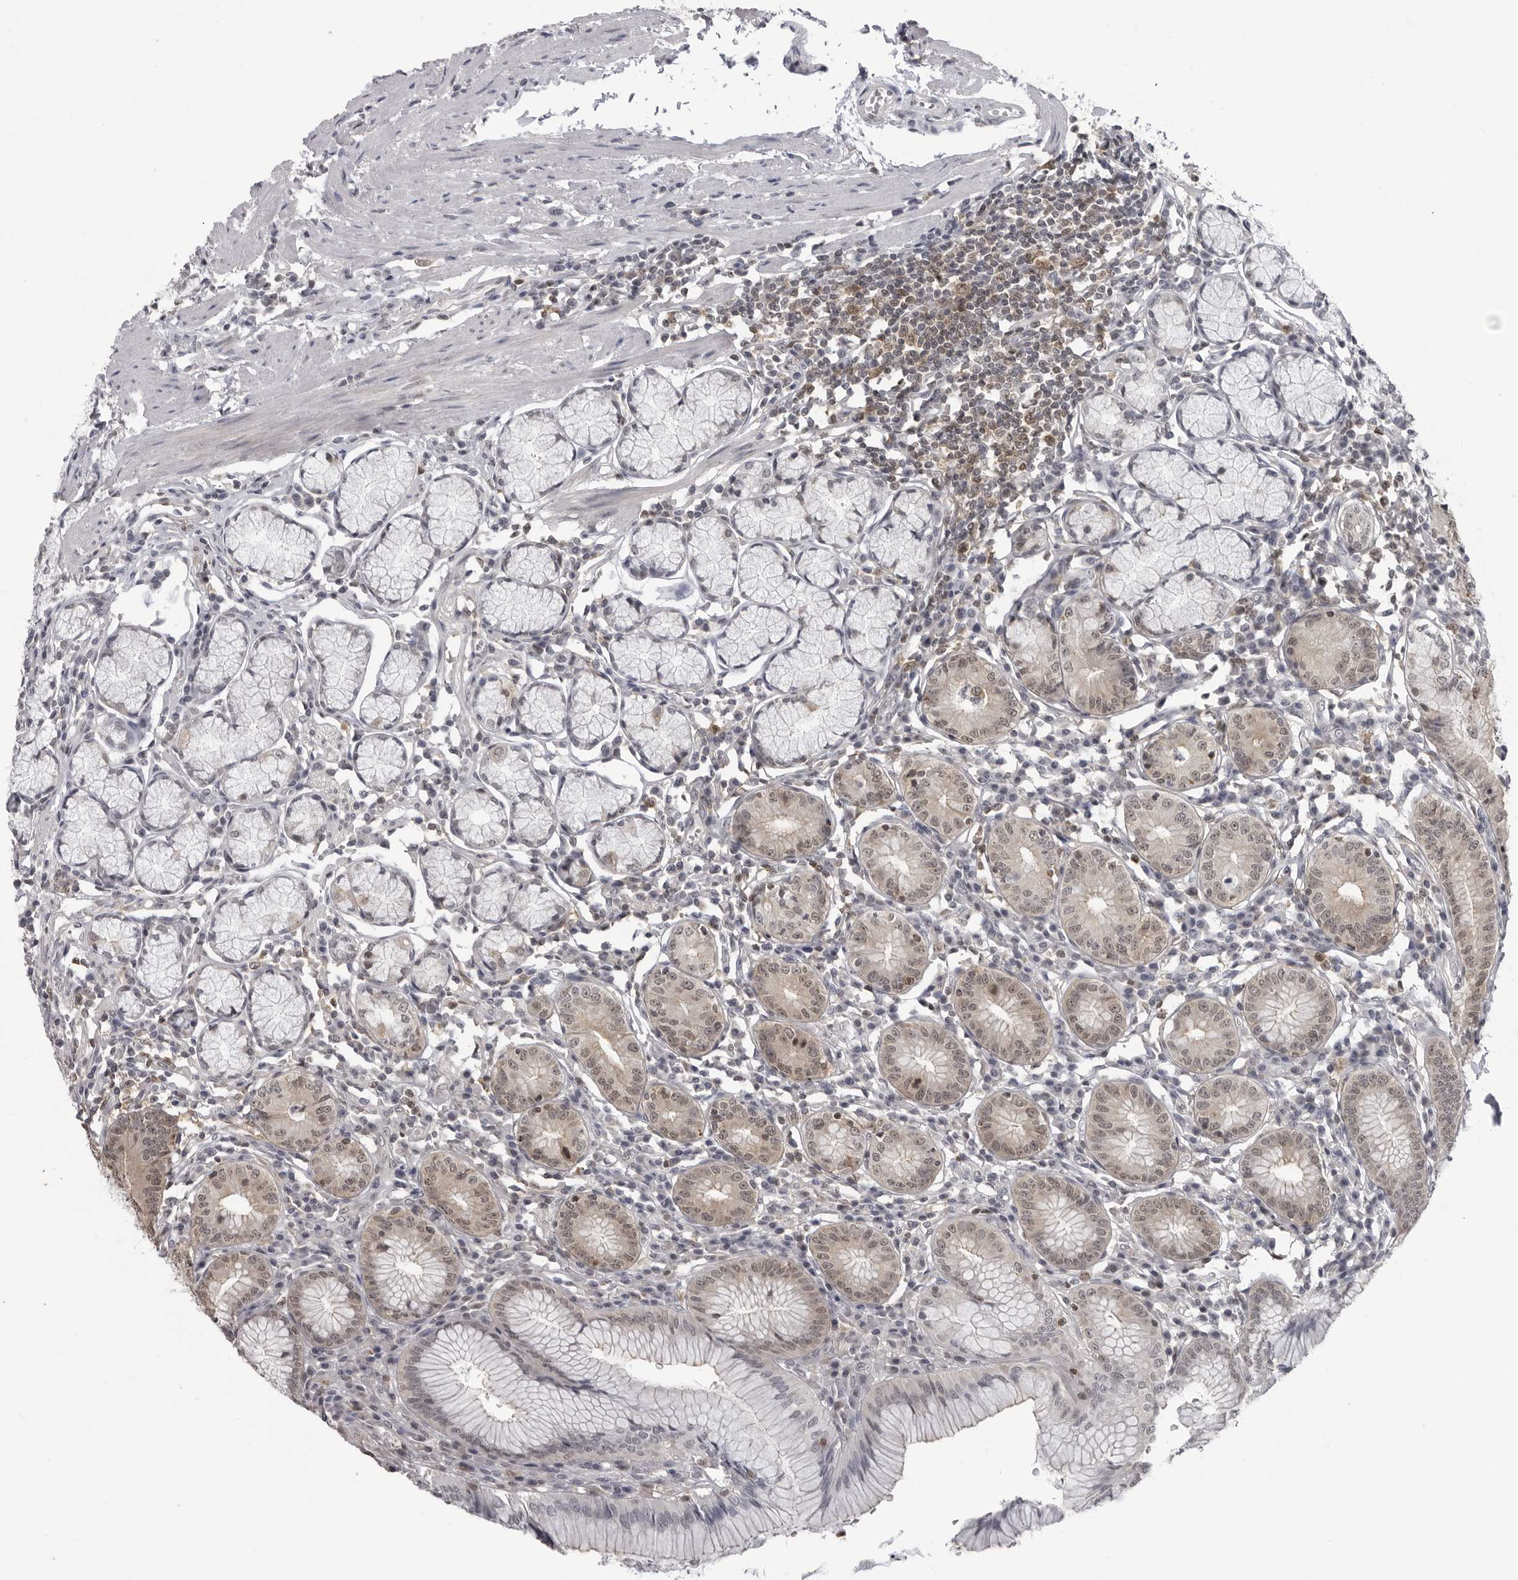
{"staining": {"intensity": "weak", "quantity": "25%-75%", "location": "cytoplasmic/membranous,nuclear"}, "tissue": "stomach", "cell_type": "Glandular cells", "image_type": "normal", "snomed": [{"axis": "morphology", "description": "Normal tissue, NOS"}, {"axis": "topography", "description": "Stomach"}], "caption": "Immunohistochemistry histopathology image of unremarkable stomach: human stomach stained using IHC displays low levels of weak protein expression localized specifically in the cytoplasmic/membranous,nuclear of glandular cells, appearing as a cytoplasmic/membranous,nuclear brown color.", "gene": "PDCL3", "patient": {"sex": "male", "age": 55}}